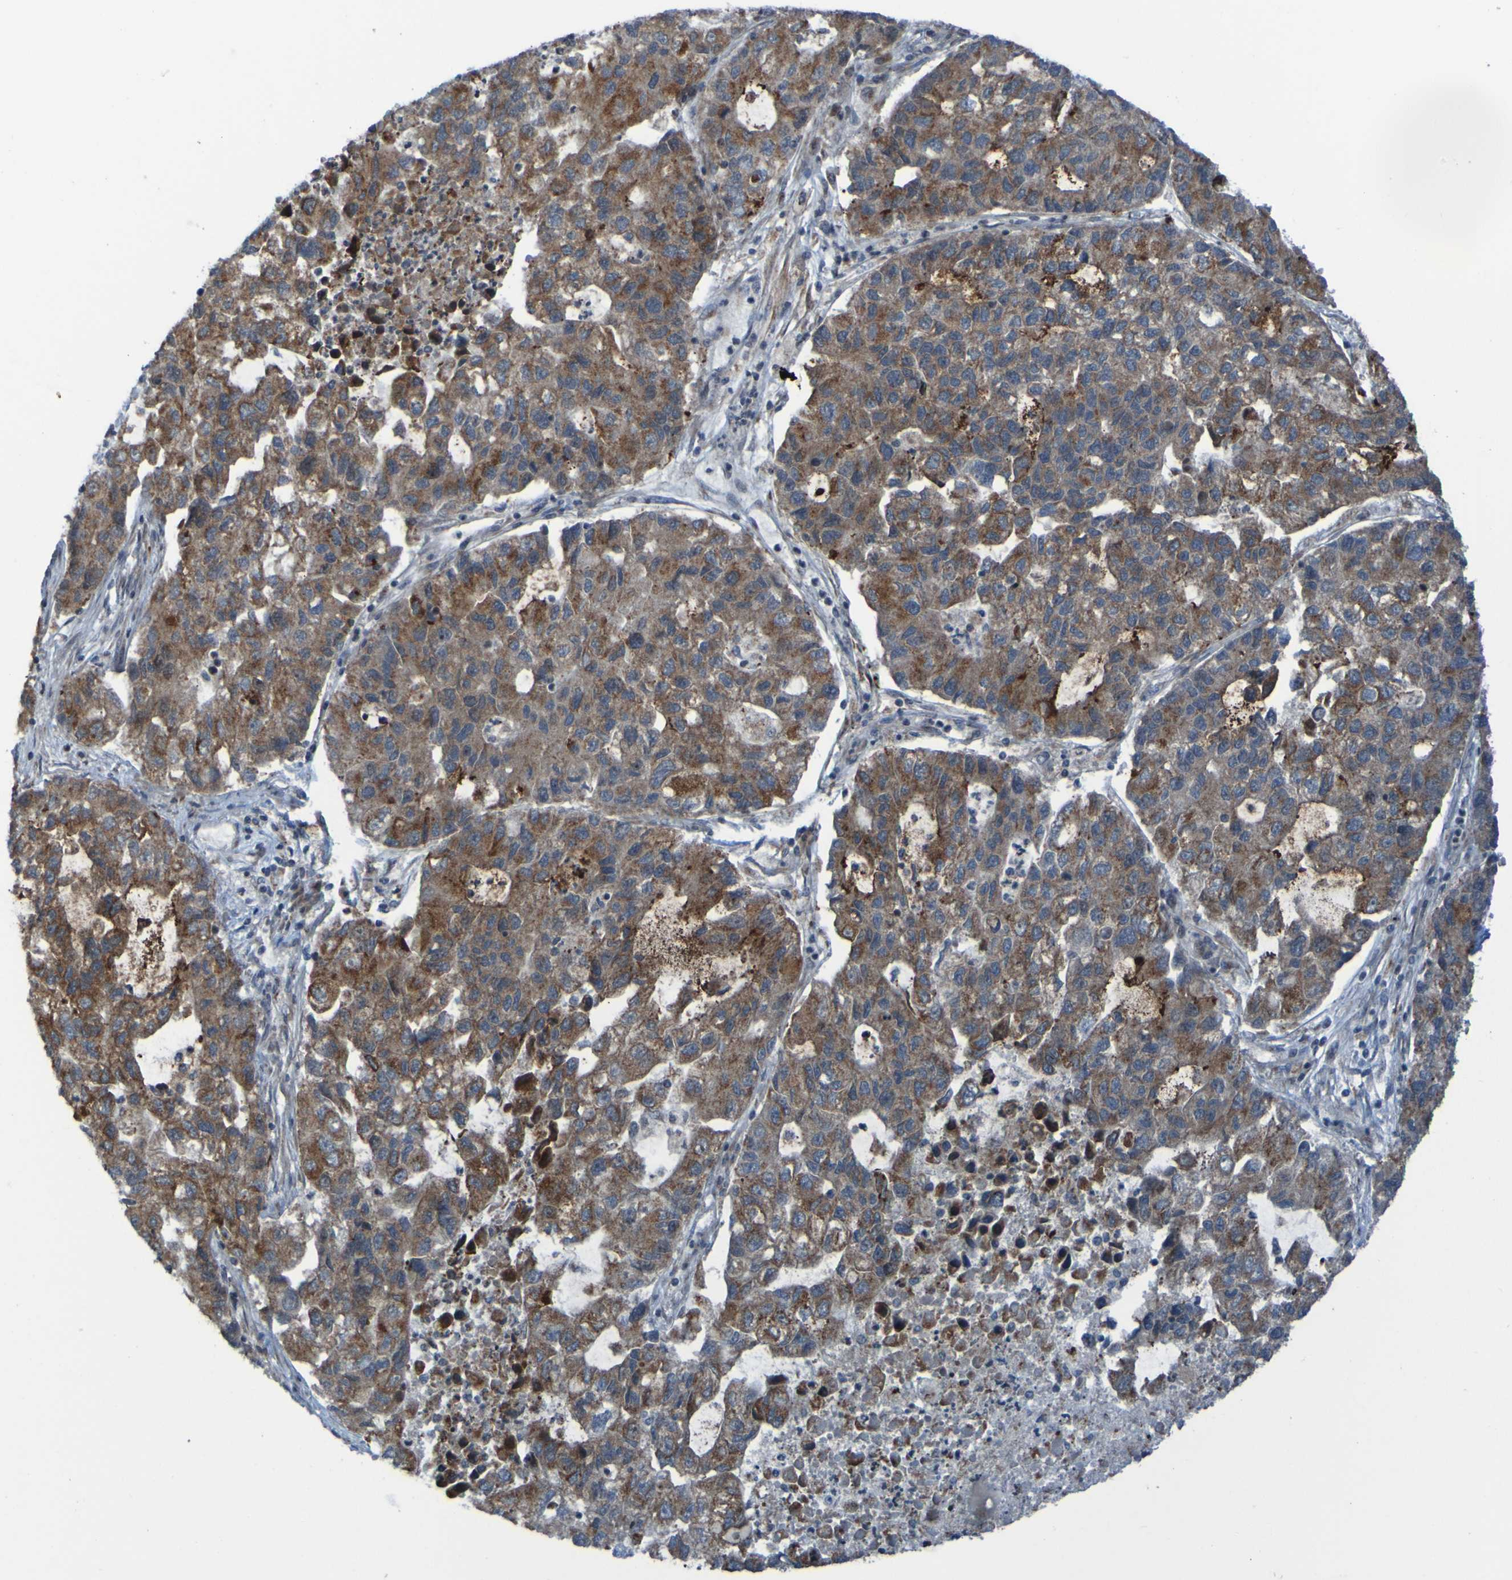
{"staining": {"intensity": "moderate", "quantity": ">75%", "location": "cytoplasmic/membranous"}, "tissue": "lung cancer", "cell_type": "Tumor cells", "image_type": "cancer", "snomed": [{"axis": "morphology", "description": "Adenocarcinoma, NOS"}, {"axis": "topography", "description": "Lung"}], "caption": "DAB immunohistochemical staining of human lung cancer (adenocarcinoma) exhibits moderate cytoplasmic/membranous protein positivity in approximately >75% of tumor cells. Immunohistochemistry (ihc) stains the protein of interest in brown and the nuclei are stained blue.", "gene": "UNG", "patient": {"sex": "female", "age": 51}}